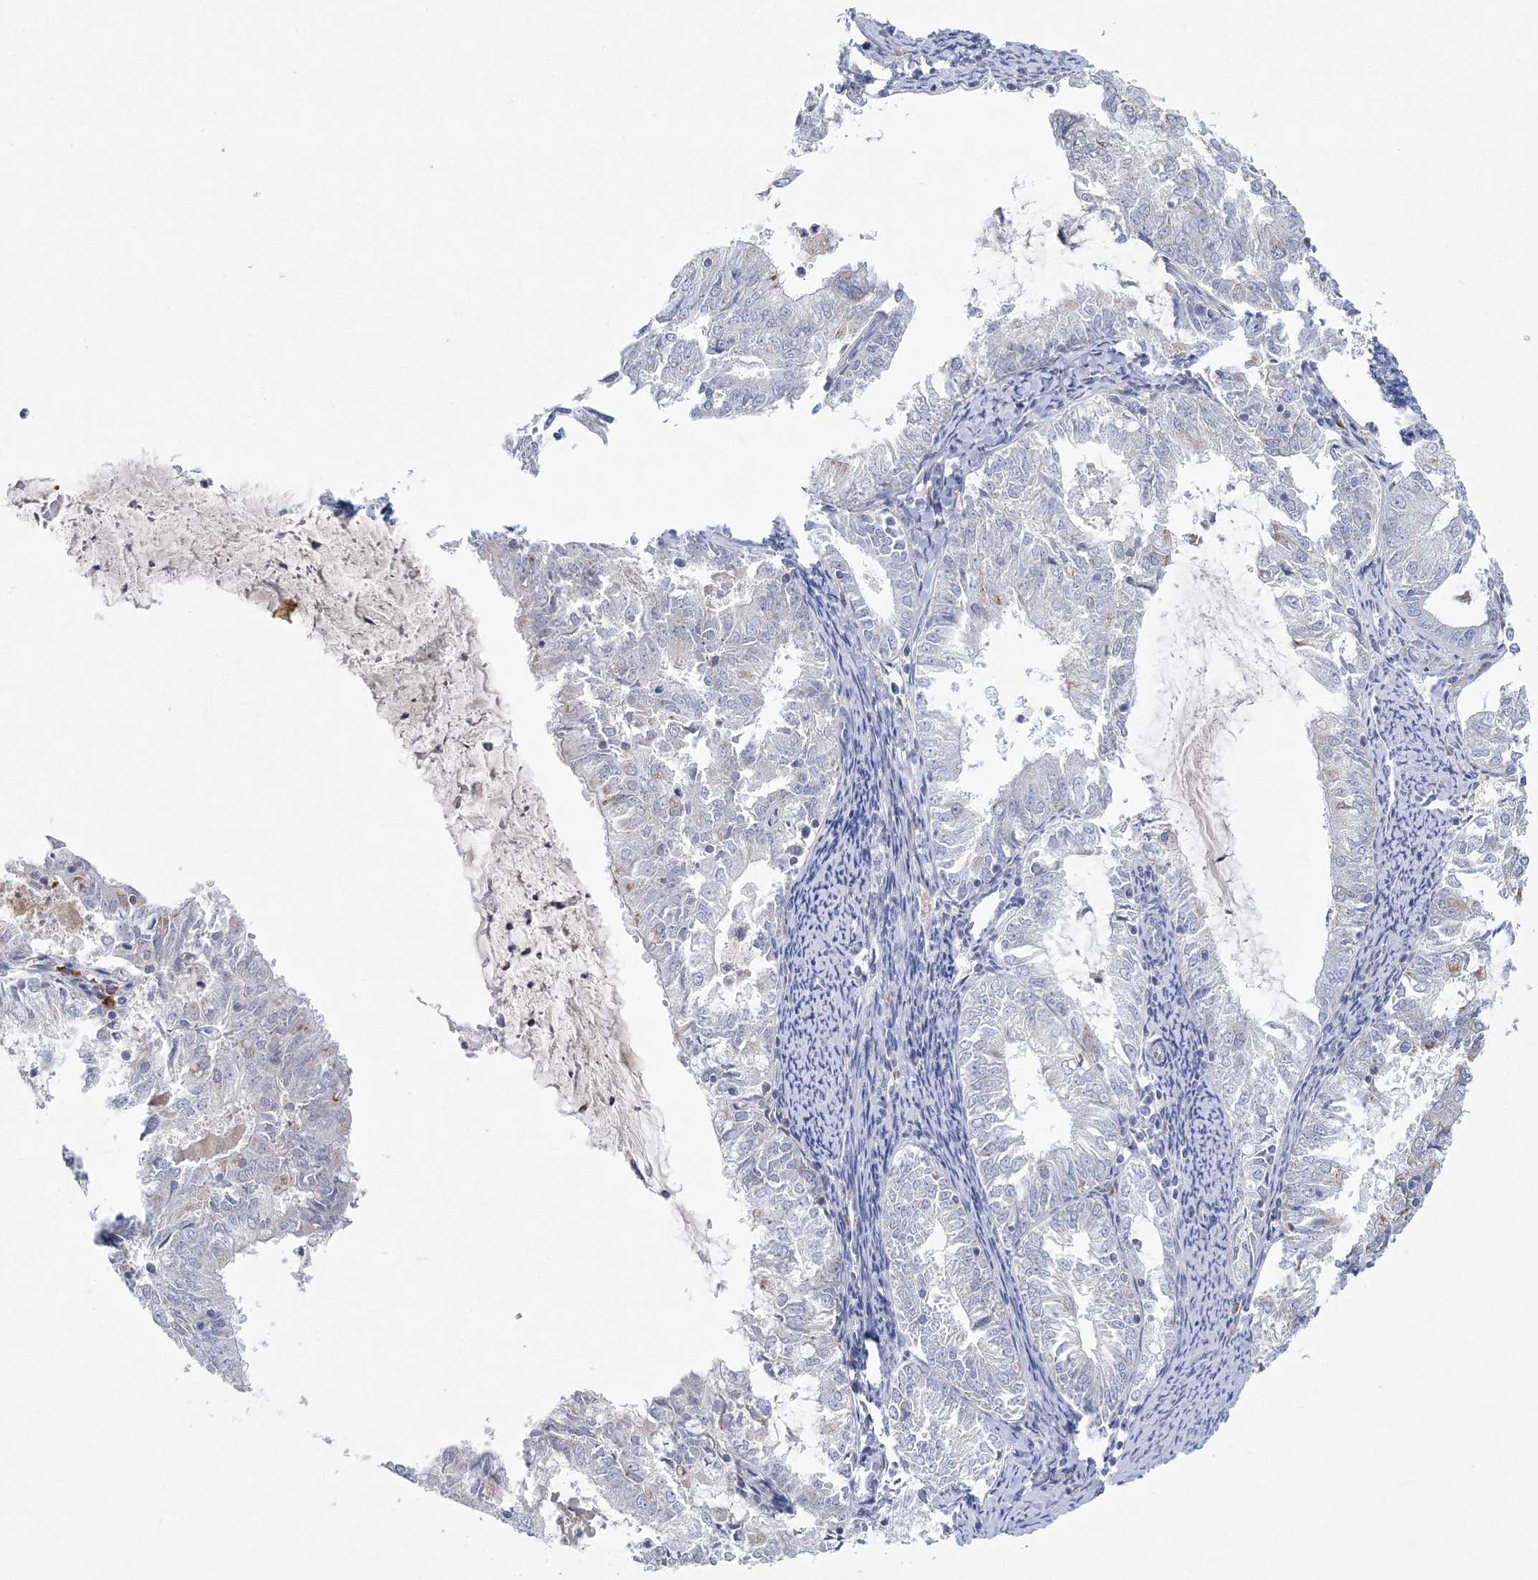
{"staining": {"intensity": "negative", "quantity": "none", "location": "none"}, "tissue": "endometrial cancer", "cell_type": "Tumor cells", "image_type": "cancer", "snomed": [{"axis": "morphology", "description": "Adenocarcinoma, NOS"}, {"axis": "topography", "description": "Endometrium"}], "caption": "A histopathology image of human endometrial cancer (adenocarcinoma) is negative for staining in tumor cells.", "gene": "NIPAL1", "patient": {"sex": "female", "age": 57}}